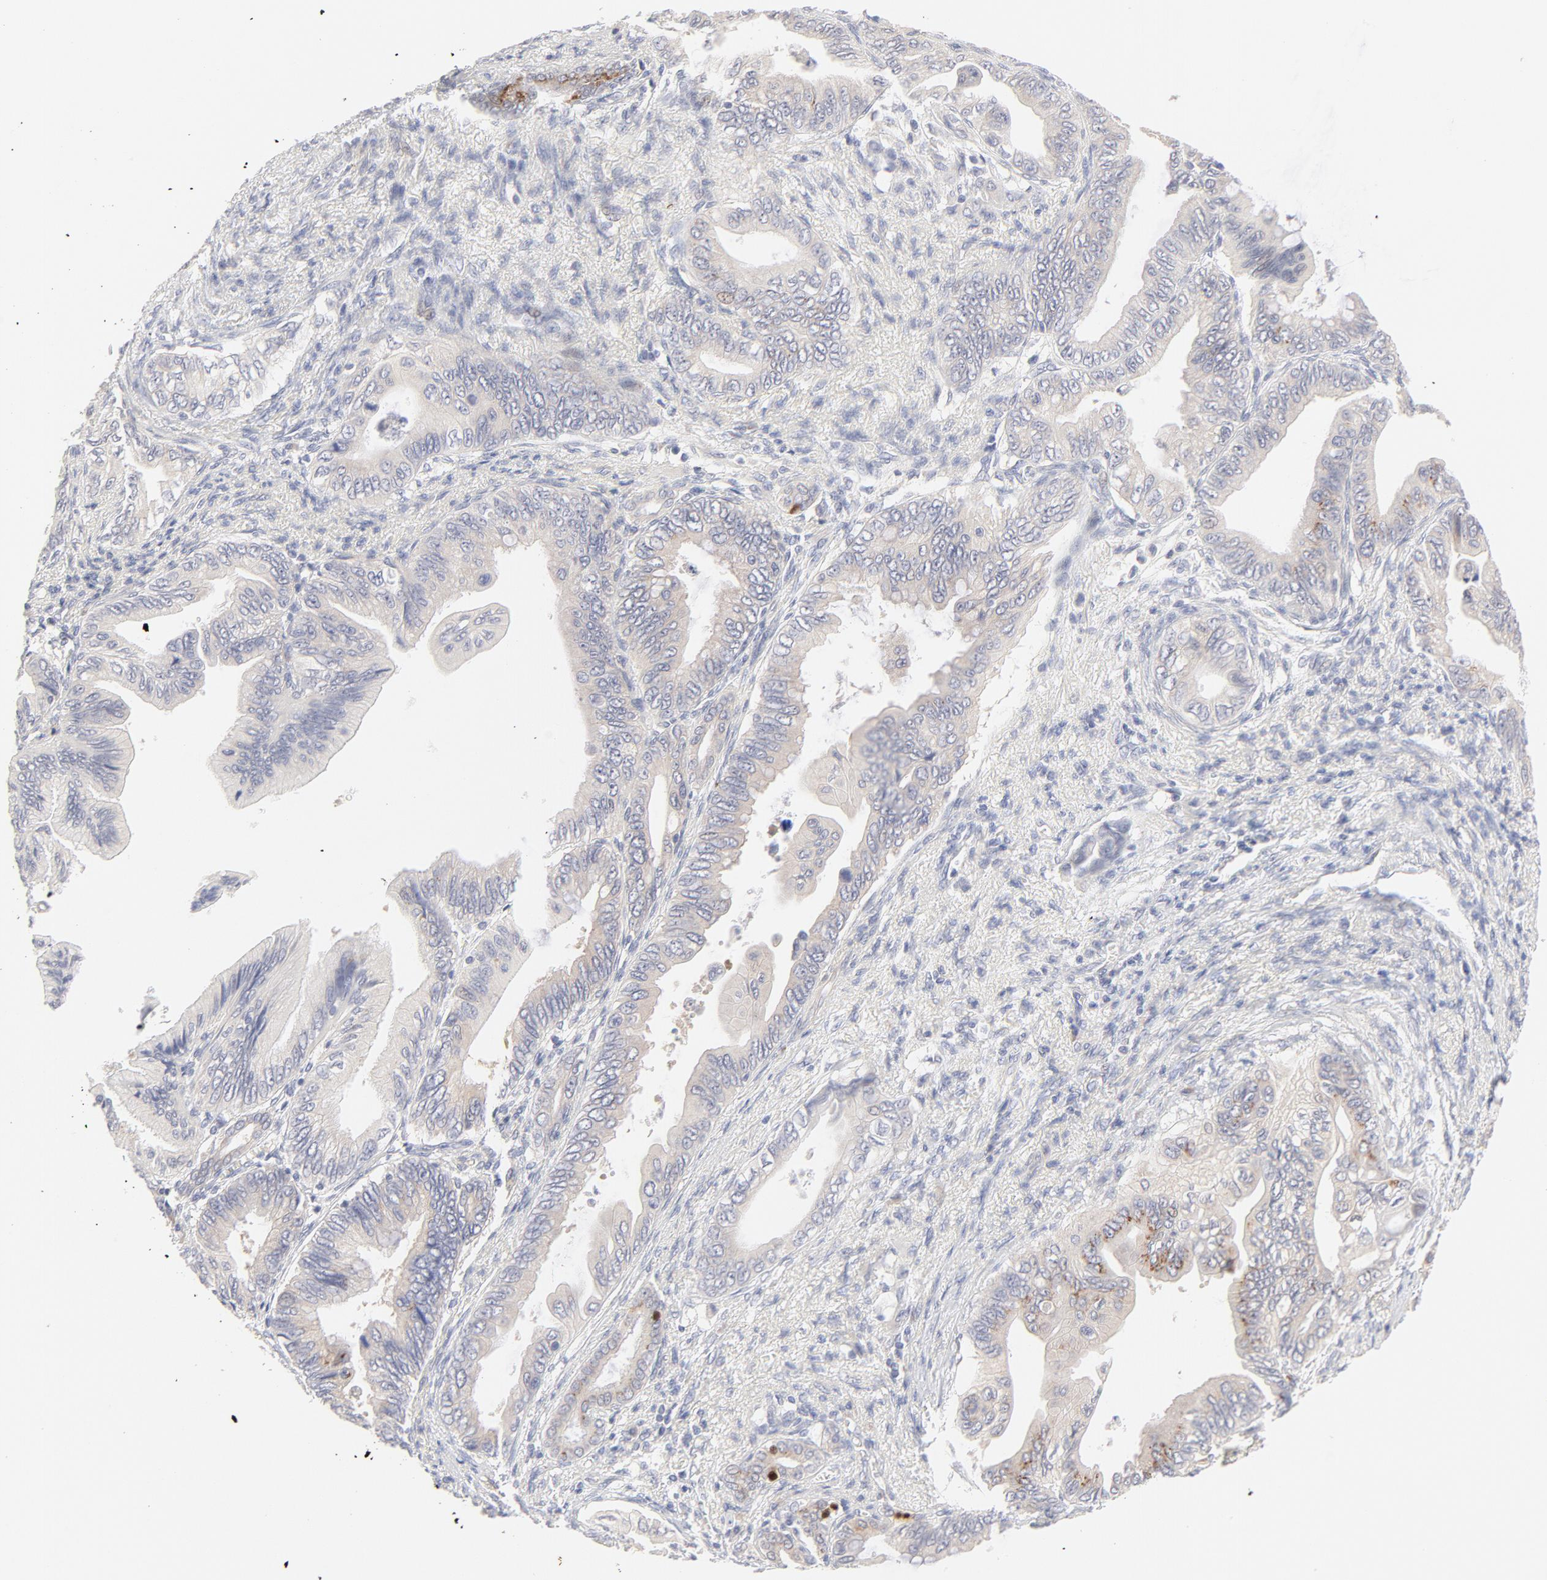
{"staining": {"intensity": "moderate", "quantity": "<25%", "location": "cytoplasmic/membranous"}, "tissue": "pancreatic cancer", "cell_type": "Tumor cells", "image_type": "cancer", "snomed": [{"axis": "morphology", "description": "Adenocarcinoma, NOS"}, {"axis": "topography", "description": "Pancreas"}], "caption": "High-power microscopy captured an IHC micrograph of adenocarcinoma (pancreatic), revealing moderate cytoplasmic/membranous staining in about <25% of tumor cells. (DAB (3,3'-diaminobenzidine) IHC, brown staining for protein, blue staining for nuclei).", "gene": "NKX2-2", "patient": {"sex": "female", "age": 66}}